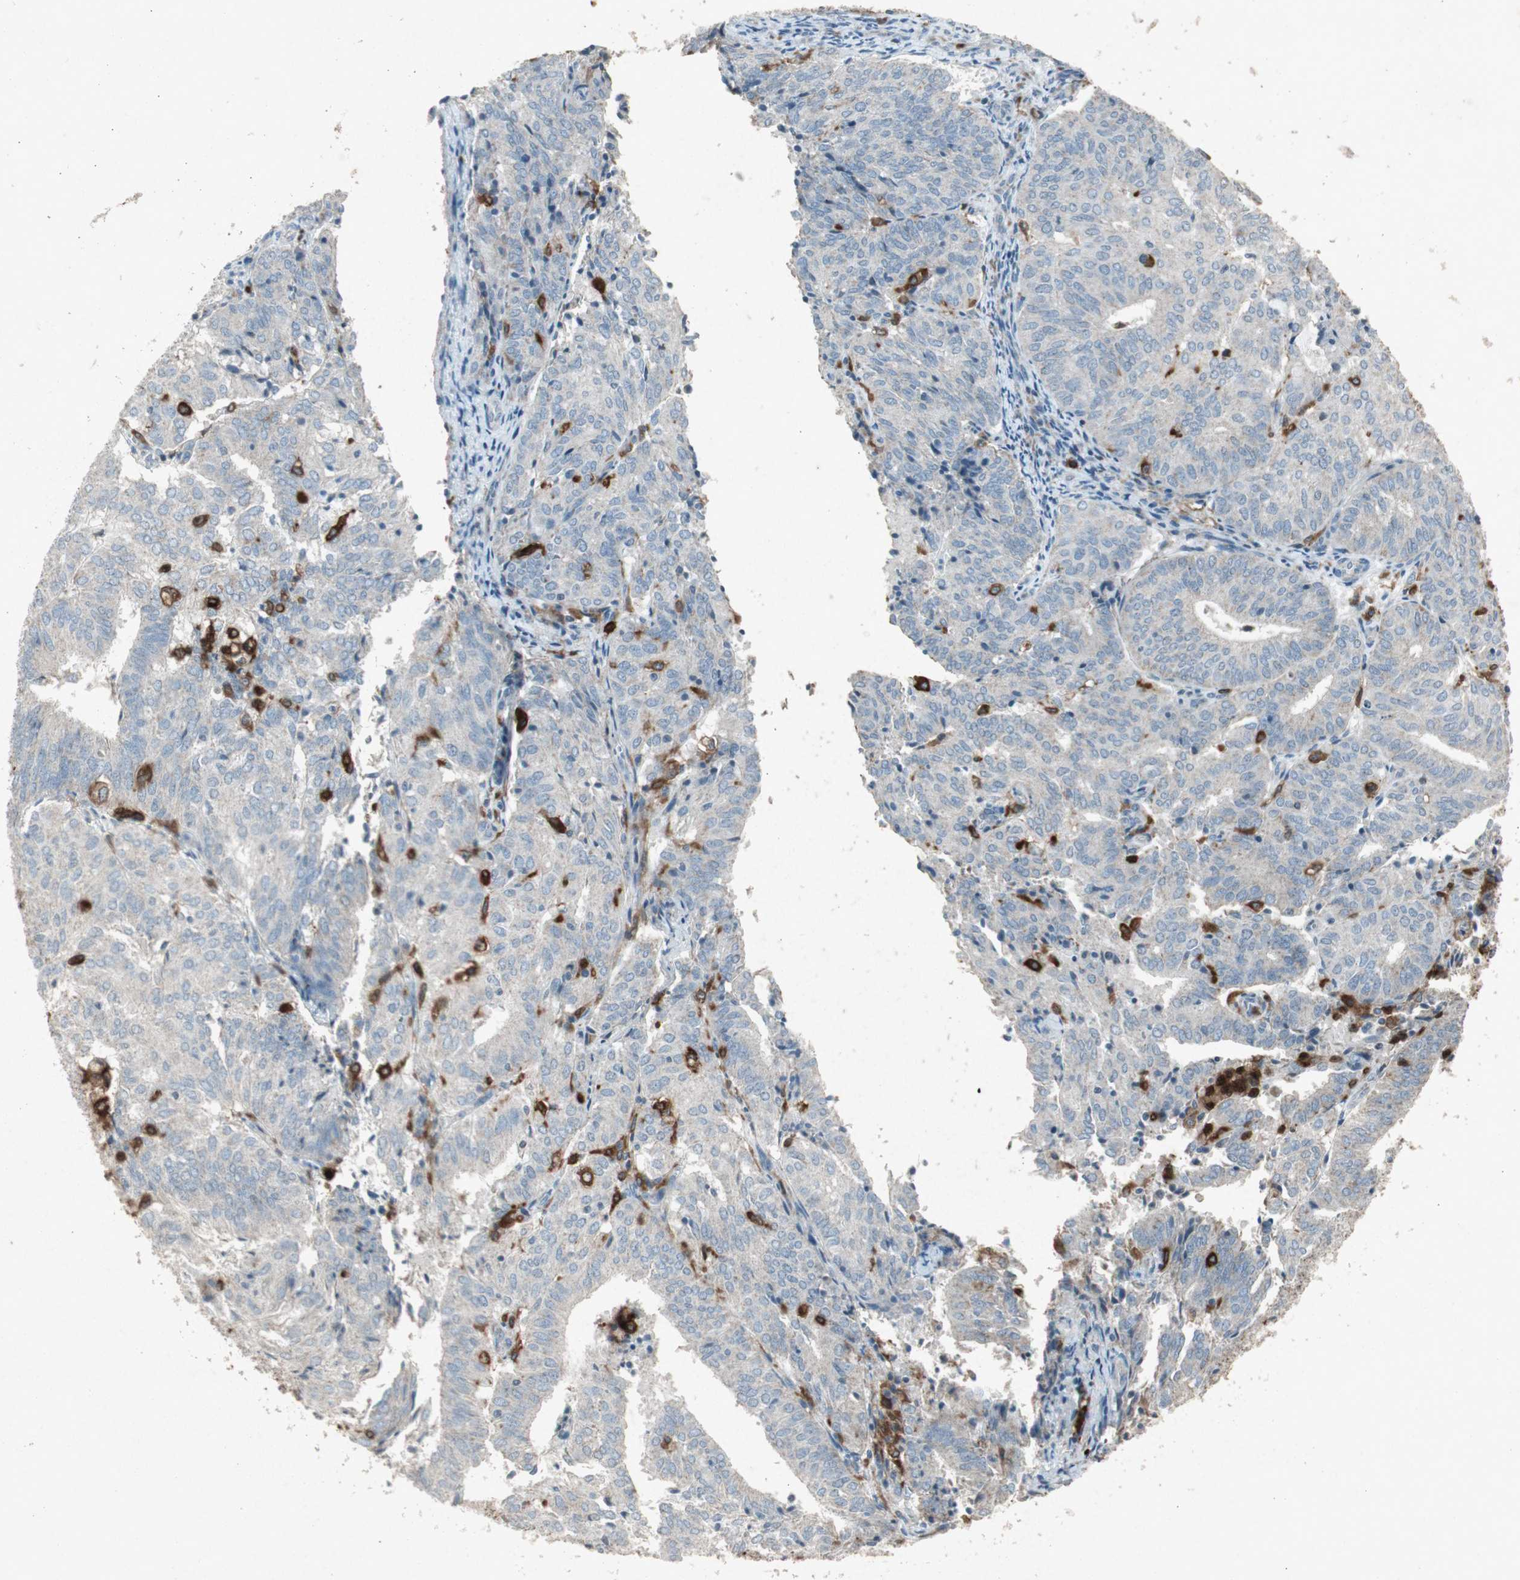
{"staining": {"intensity": "weak", "quantity": "<25%", "location": "cytoplasmic/membranous"}, "tissue": "endometrial cancer", "cell_type": "Tumor cells", "image_type": "cancer", "snomed": [{"axis": "morphology", "description": "Adenocarcinoma, NOS"}, {"axis": "topography", "description": "Uterus"}], "caption": "This is a image of IHC staining of adenocarcinoma (endometrial), which shows no expression in tumor cells. Brightfield microscopy of IHC stained with DAB (3,3'-diaminobenzidine) (brown) and hematoxylin (blue), captured at high magnification.", "gene": "TYROBP", "patient": {"sex": "female", "age": 60}}